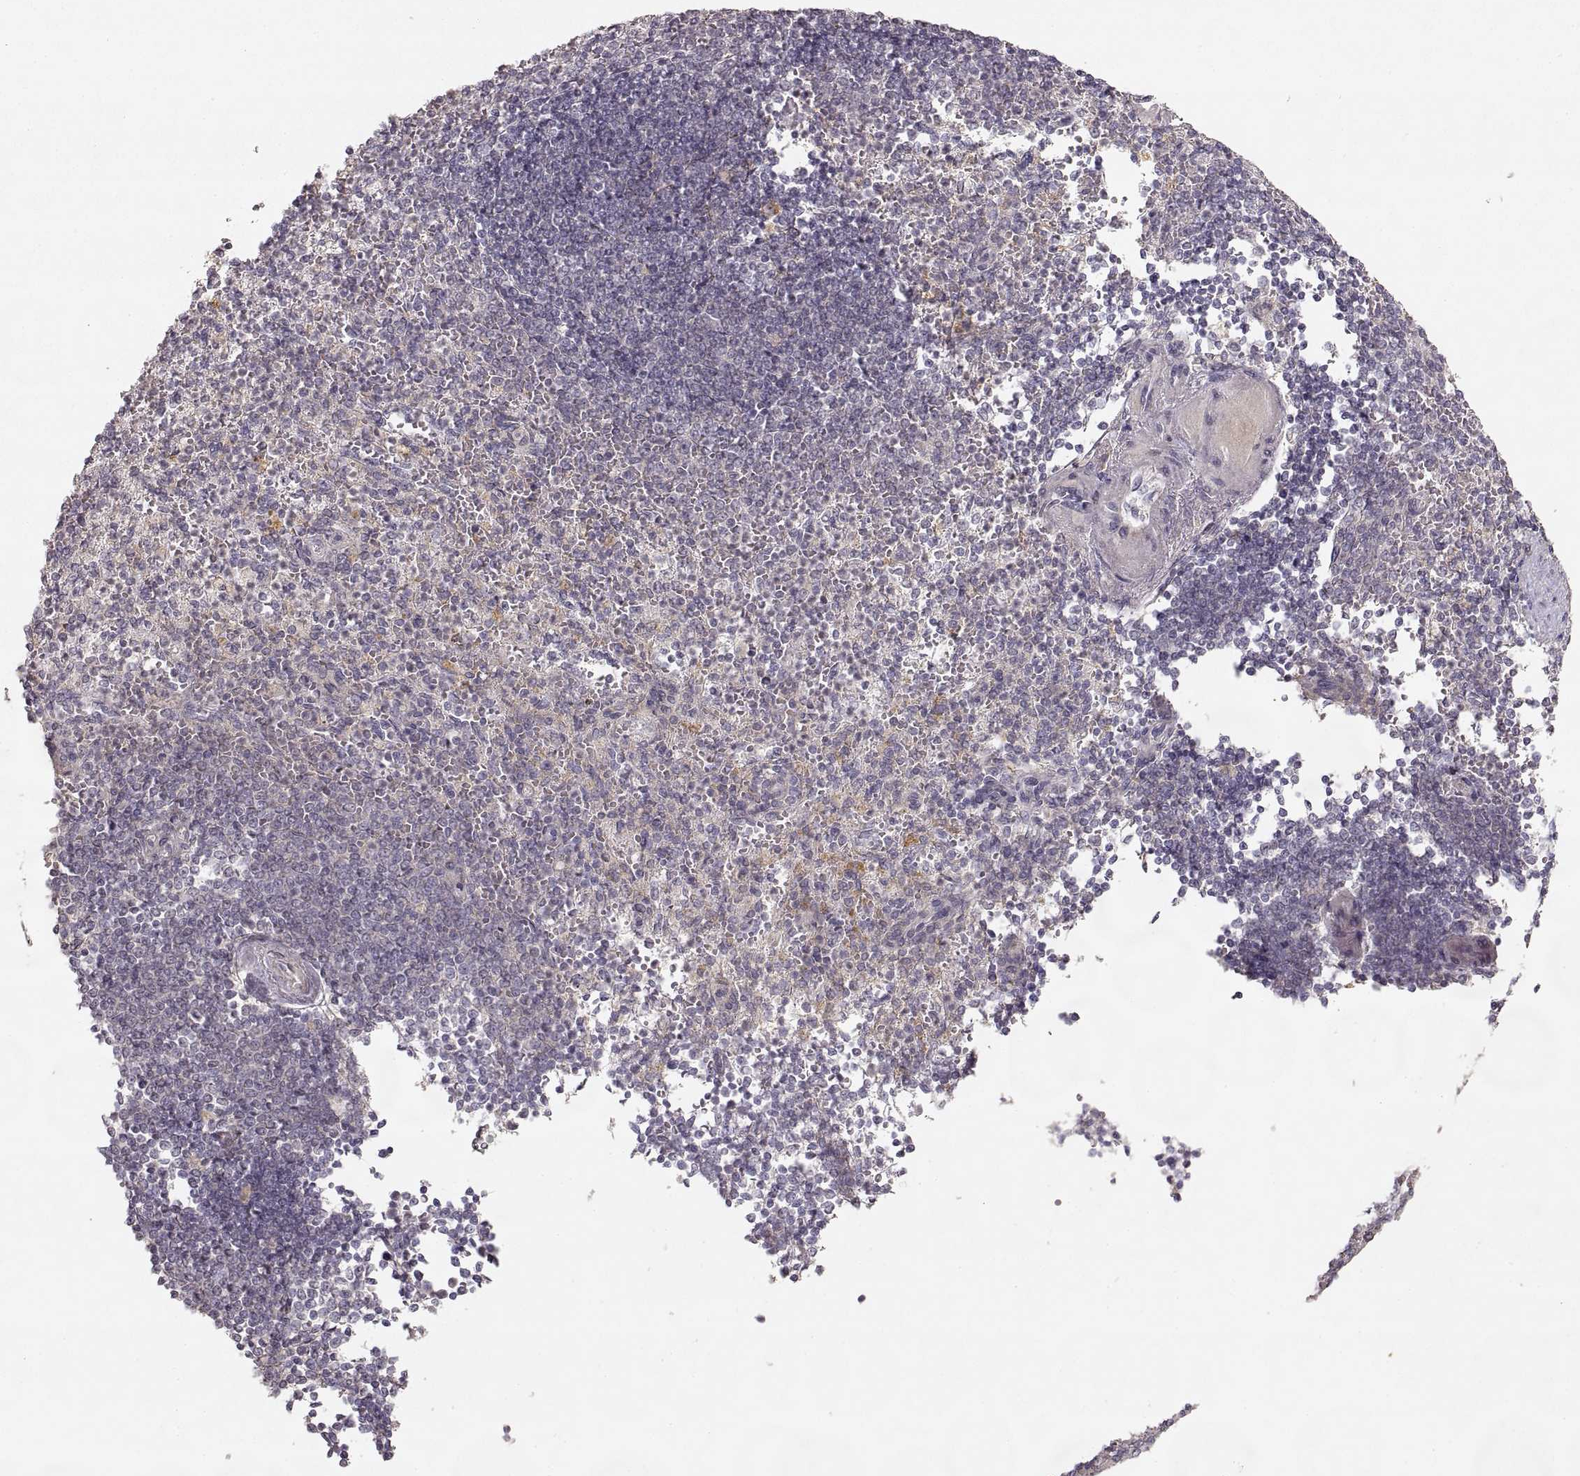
{"staining": {"intensity": "negative", "quantity": "none", "location": "none"}, "tissue": "spleen", "cell_type": "Cells in red pulp", "image_type": "normal", "snomed": [{"axis": "morphology", "description": "Normal tissue, NOS"}, {"axis": "topography", "description": "Spleen"}], "caption": "Immunohistochemical staining of unremarkable human spleen exhibits no significant positivity in cells in red pulp.", "gene": "LAMC2", "patient": {"sex": "female", "age": 74}}